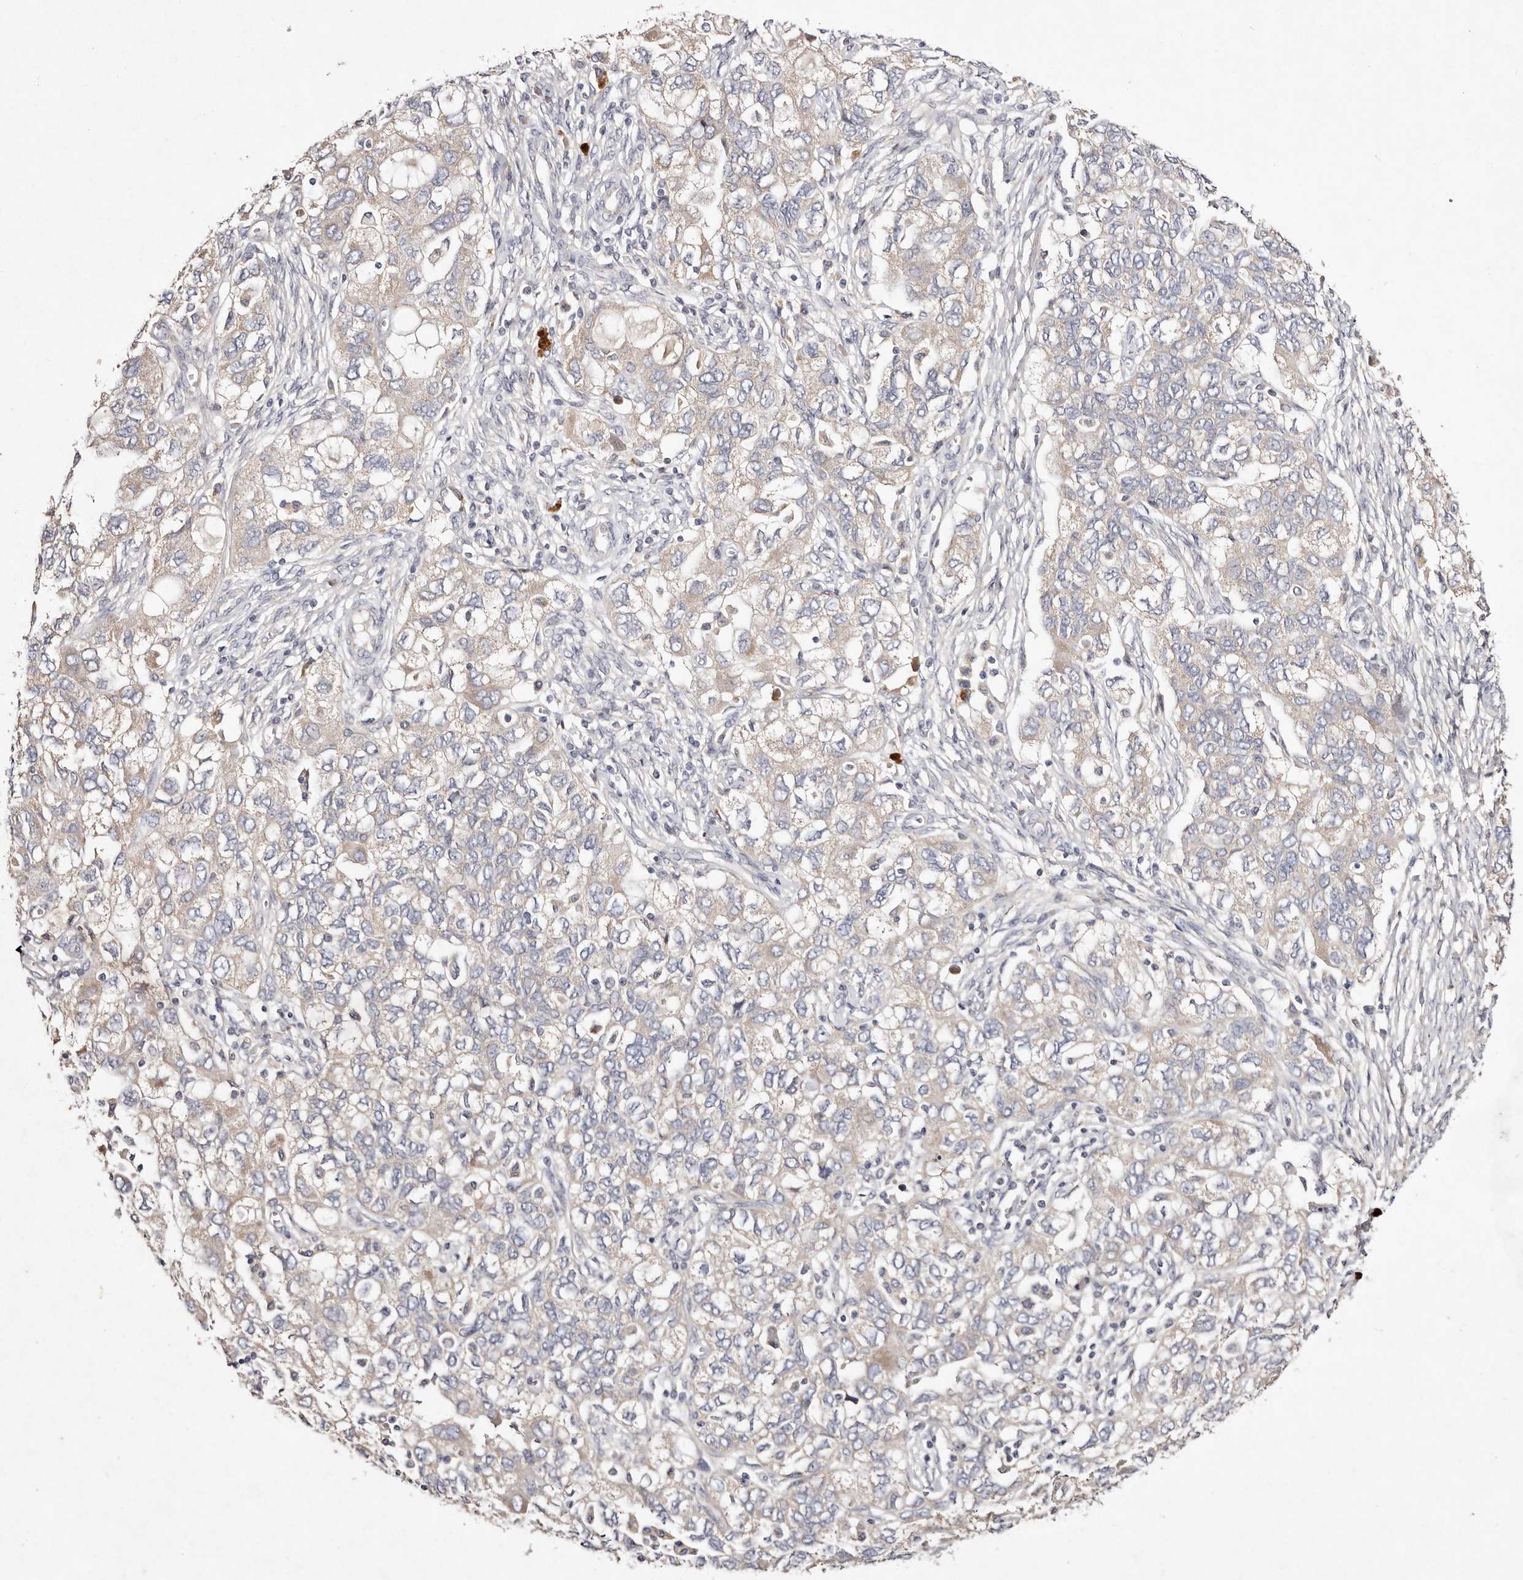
{"staining": {"intensity": "weak", "quantity": "25%-75%", "location": "cytoplasmic/membranous"}, "tissue": "ovarian cancer", "cell_type": "Tumor cells", "image_type": "cancer", "snomed": [{"axis": "morphology", "description": "Carcinoma, NOS"}, {"axis": "morphology", "description": "Cystadenocarcinoma, serous, NOS"}, {"axis": "topography", "description": "Ovary"}], "caption": "This is a micrograph of immunohistochemistry (IHC) staining of ovarian serous cystadenocarcinoma, which shows weak expression in the cytoplasmic/membranous of tumor cells.", "gene": "TSC2", "patient": {"sex": "female", "age": 69}}